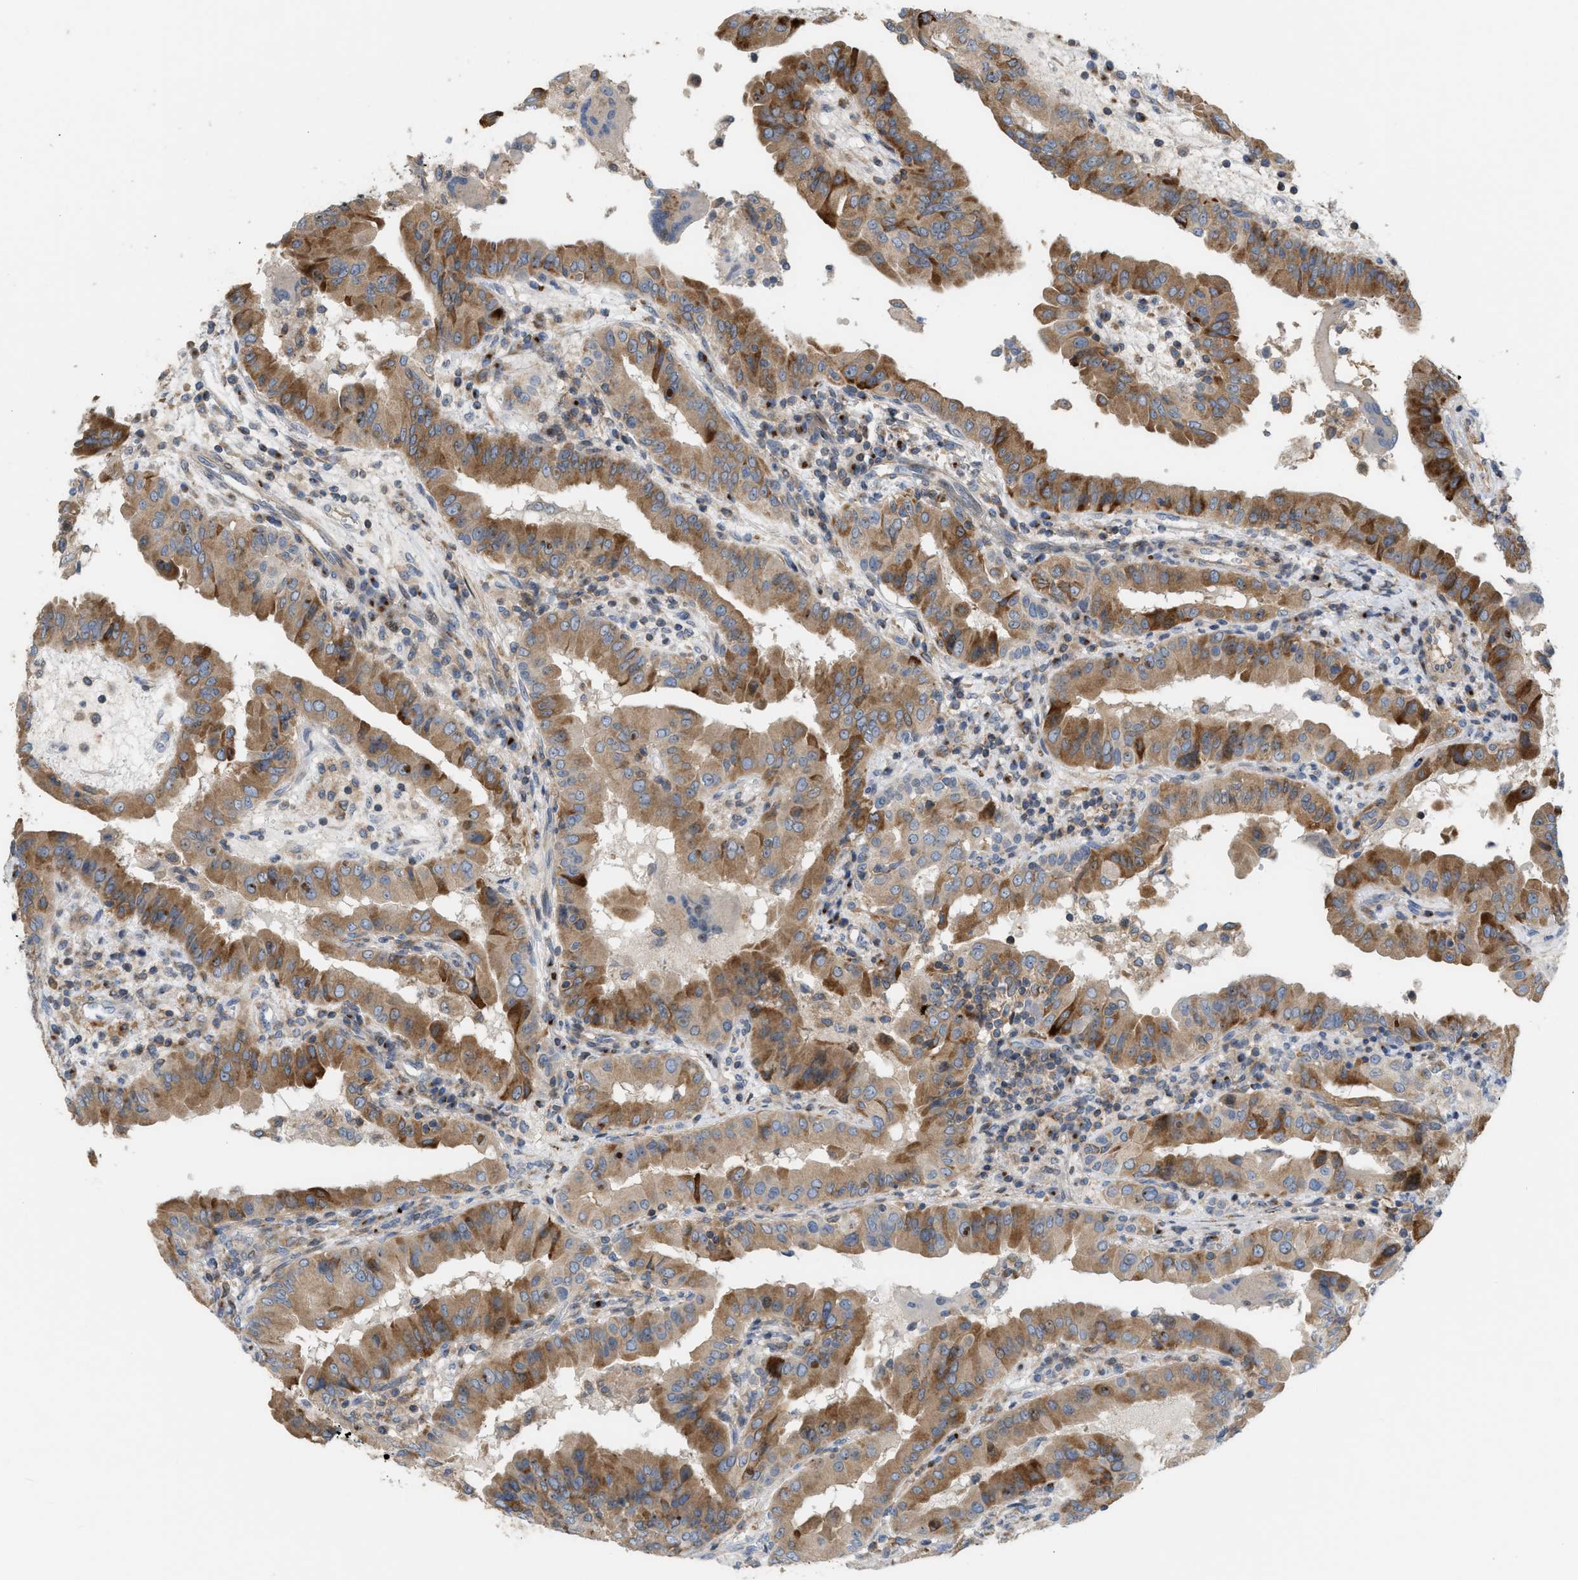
{"staining": {"intensity": "moderate", "quantity": ">75%", "location": "cytoplasmic/membranous"}, "tissue": "thyroid cancer", "cell_type": "Tumor cells", "image_type": "cancer", "snomed": [{"axis": "morphology", "description": "Papillary adenocarcinoma, NOS"}, {"axis": "topography", "description": "Thyroid gland"}], "caption": "Immunohistochemical staining of thyroid cancer displays moderate cytoplasmic/membranous protein positivity in approximately >75% of tumor cells.", "gene": "DIPK1A", "patient": {"sex": "male", "age": 33}}